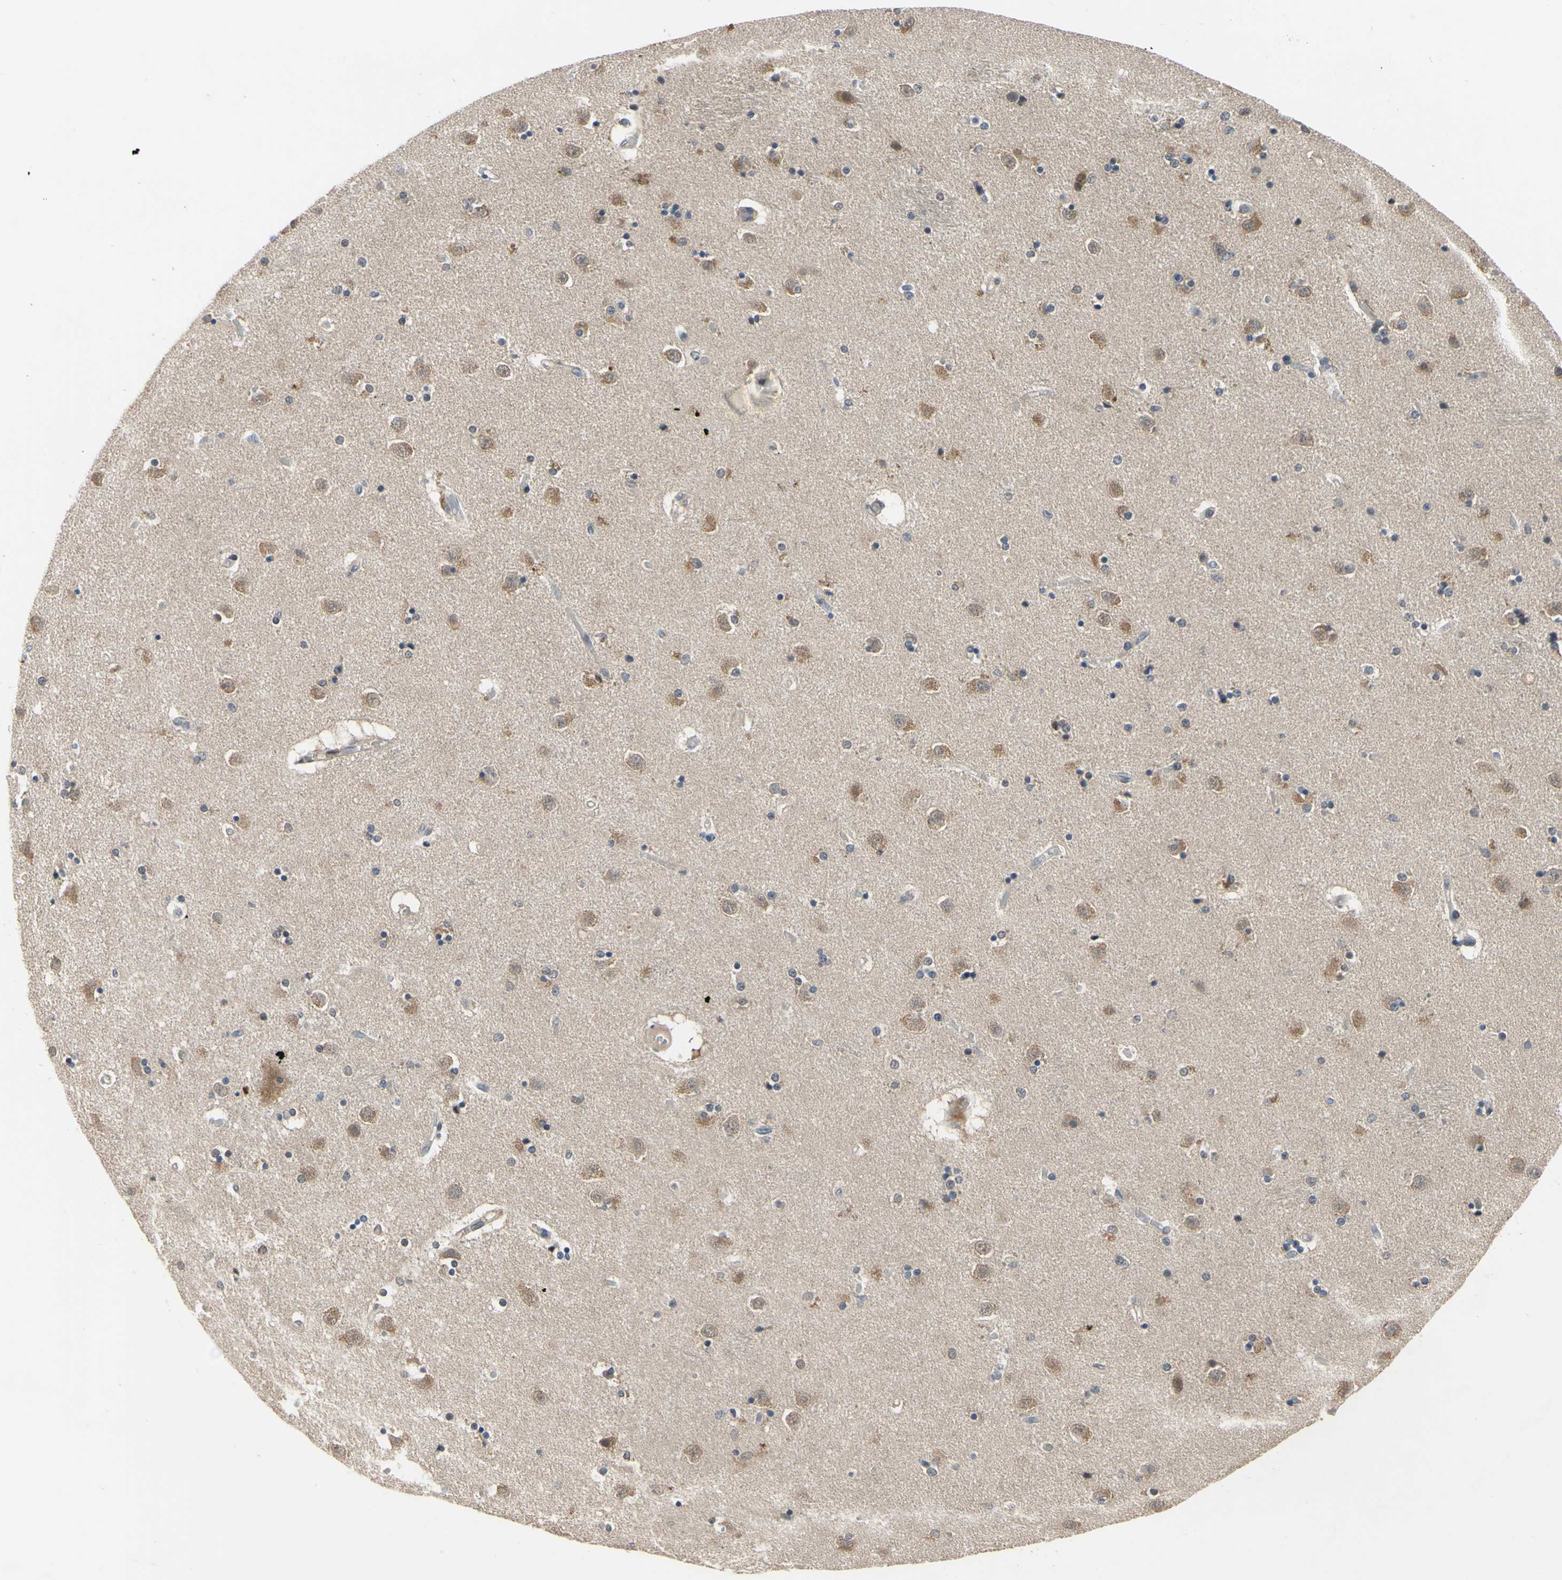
{"staining": {"intensity": "weak", "quantity": "25%-75%", "location": "cytoplasmic/membranous"}, "tissue": "caudate", "cell_type": "Glial cells", "image_type": "normal", "snomed": [{"axis": "morphology", "description": "Normal tissue, NOS"}, {"axis": "topography", "description": "Lateral ventricle wall"}], "caption": "This is an image of IHC staining of benign caudate, which shows weak staining in the cytoplasmic/membranous of glial cells.", "gene": "HSPA4", "patient": {"sex": "female", "age": 54}}